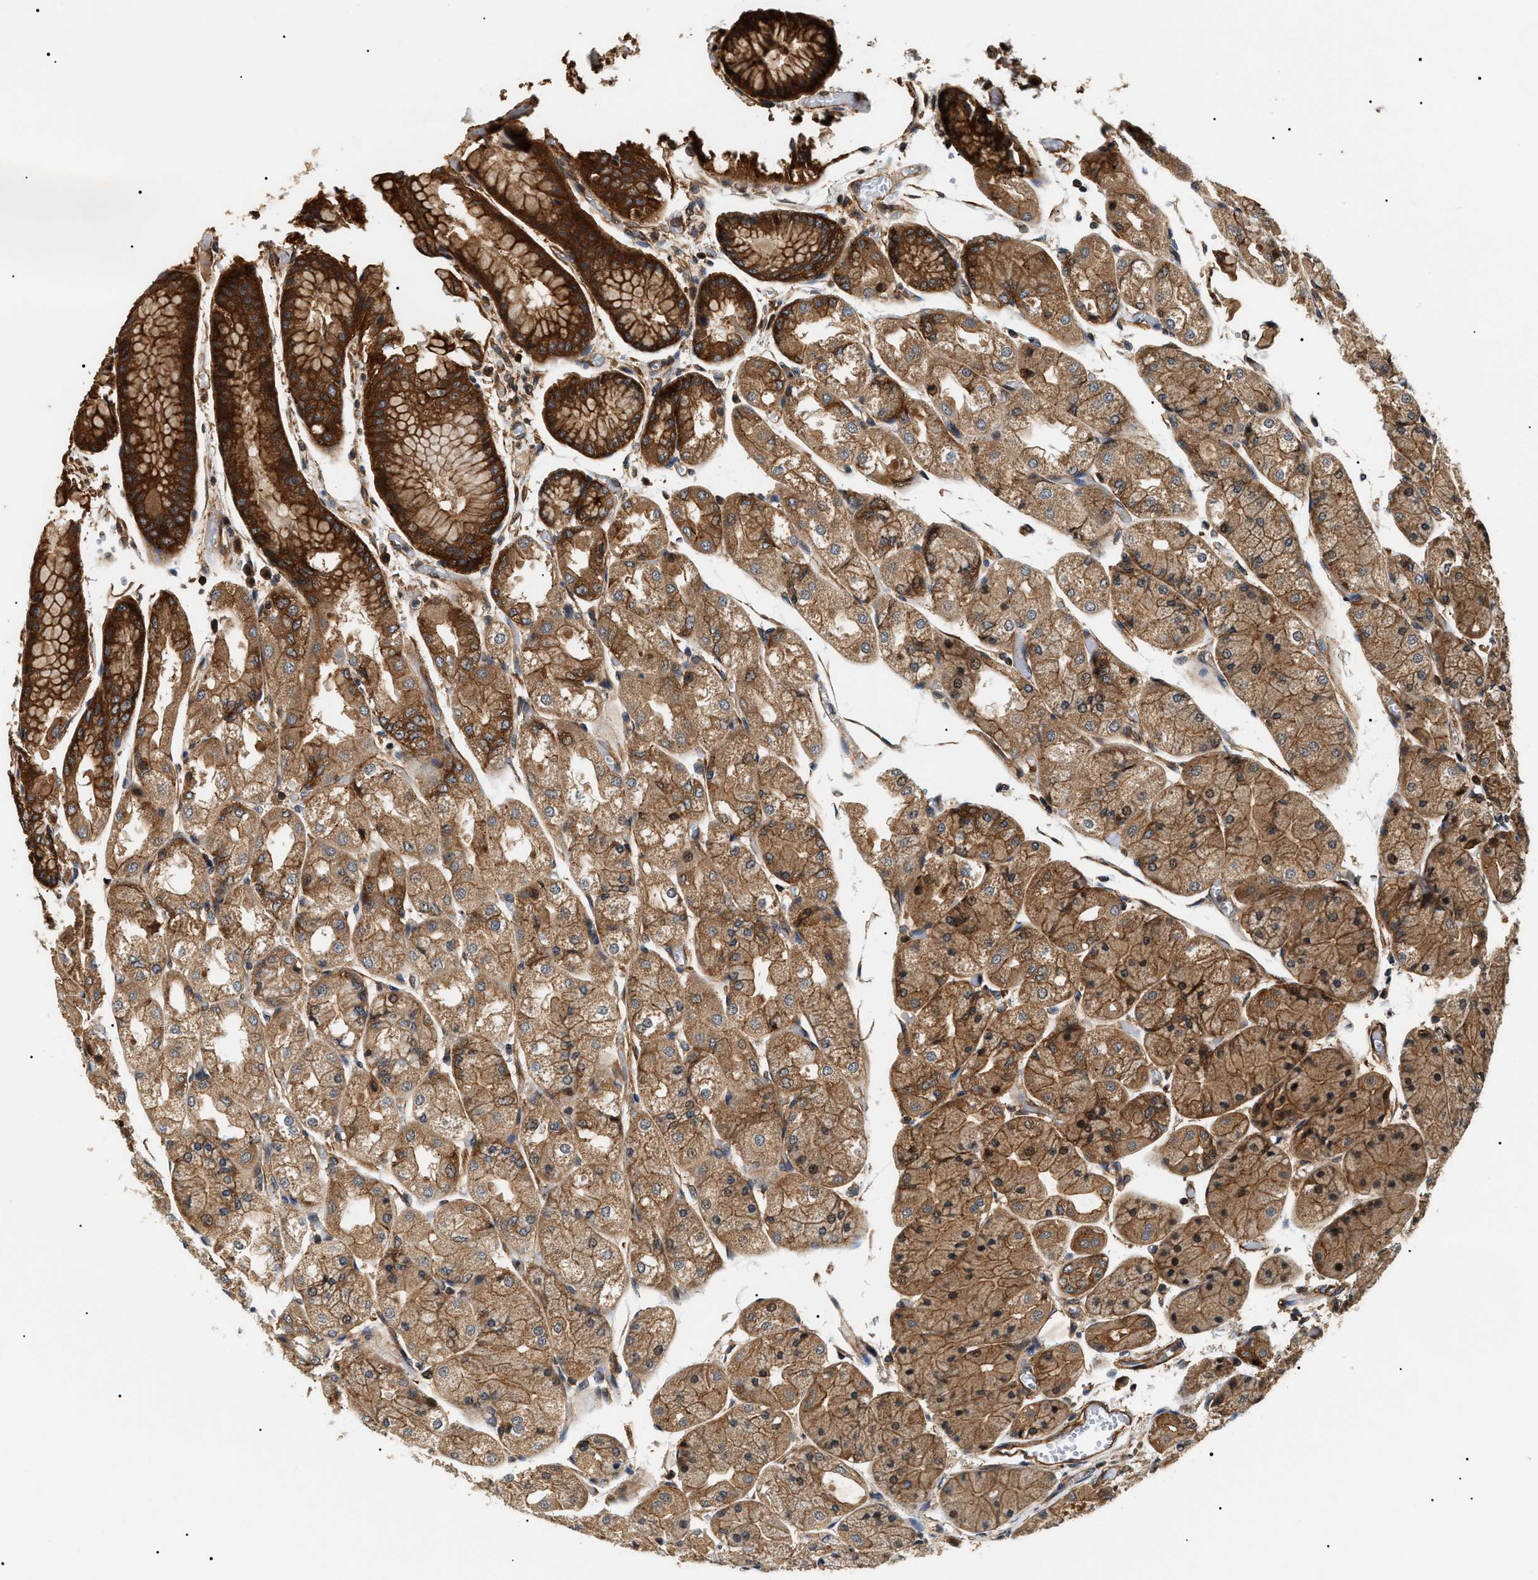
{"staining": {"intensity": "strong", "quantity": ">75%", "location": "cytoplasmic/membranous"}, "tissue": "stomach", "cell_type": "Glandular cells", "image_type": "normal", "snomed": [{"axis": "morphology", "description": "Normal tissue, NOS"}, {"axis": "topography", "description": "Stomach, upper"}], "caption": "This is a micrograph of IHC staining of normal stomach, which shows strong staining in the cytoplasmic/membranous of glandular cells.", "gene": "SH3GLB2", "patient": {"sex": "male", "age": 72}}